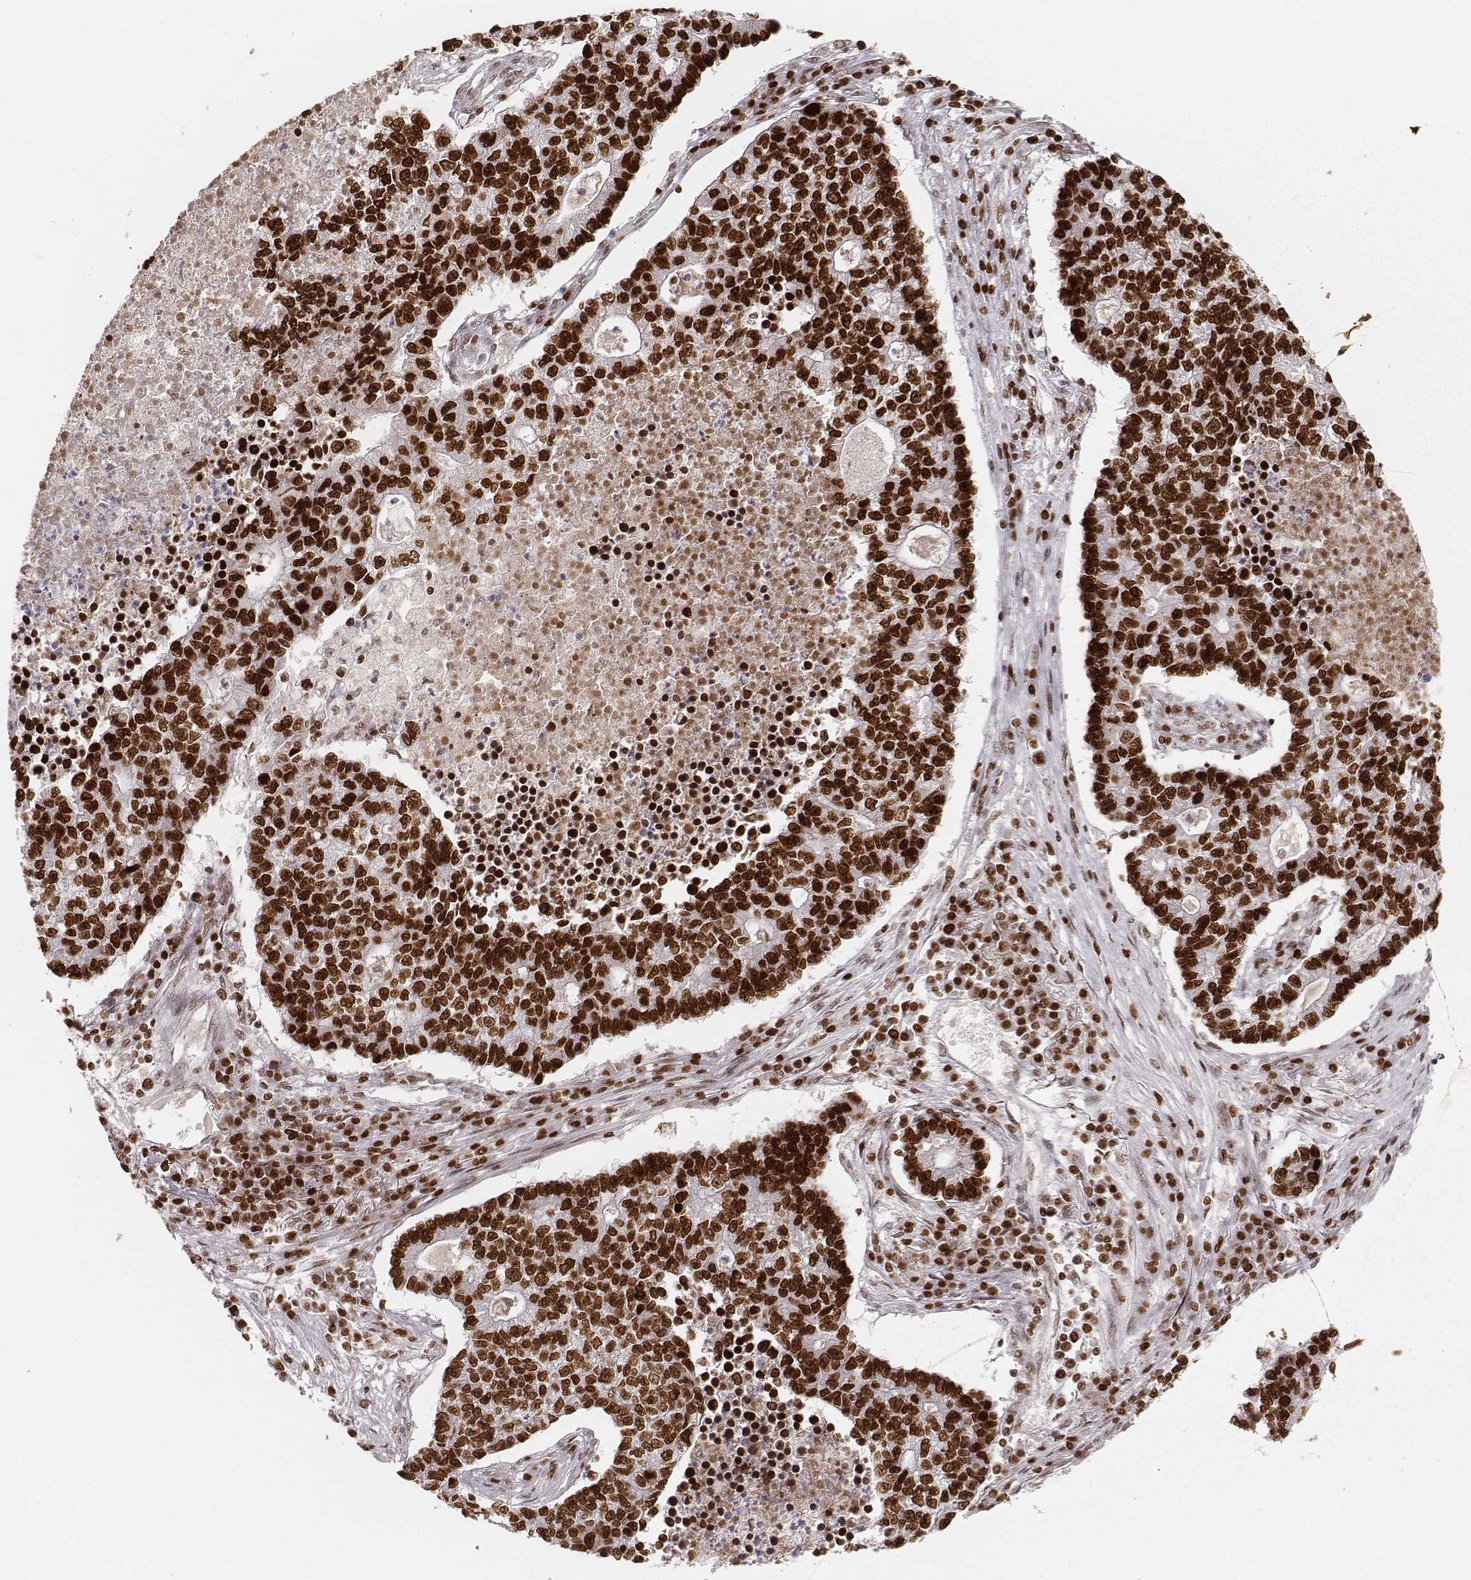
{"staining": {"intensity": "strong", "quantity": ">75%", "location": "nuclear"}, "tissue": "lung cancer", "cell_type": "Tumor cells", "image_type": "cancer", "snomed": [{"axis": "morphology", "description": "Adenocarcinoma, NOS"}, {"axis": "topography", "description": "Lung"}], "caption": "Immunohistochemical staining of lung cancer exhibits high levels of strong nuclear protein expression in approximately >75% of tumor cells.", "gene": "PARP1", "patient": {"sex": "male", "age": 57}}